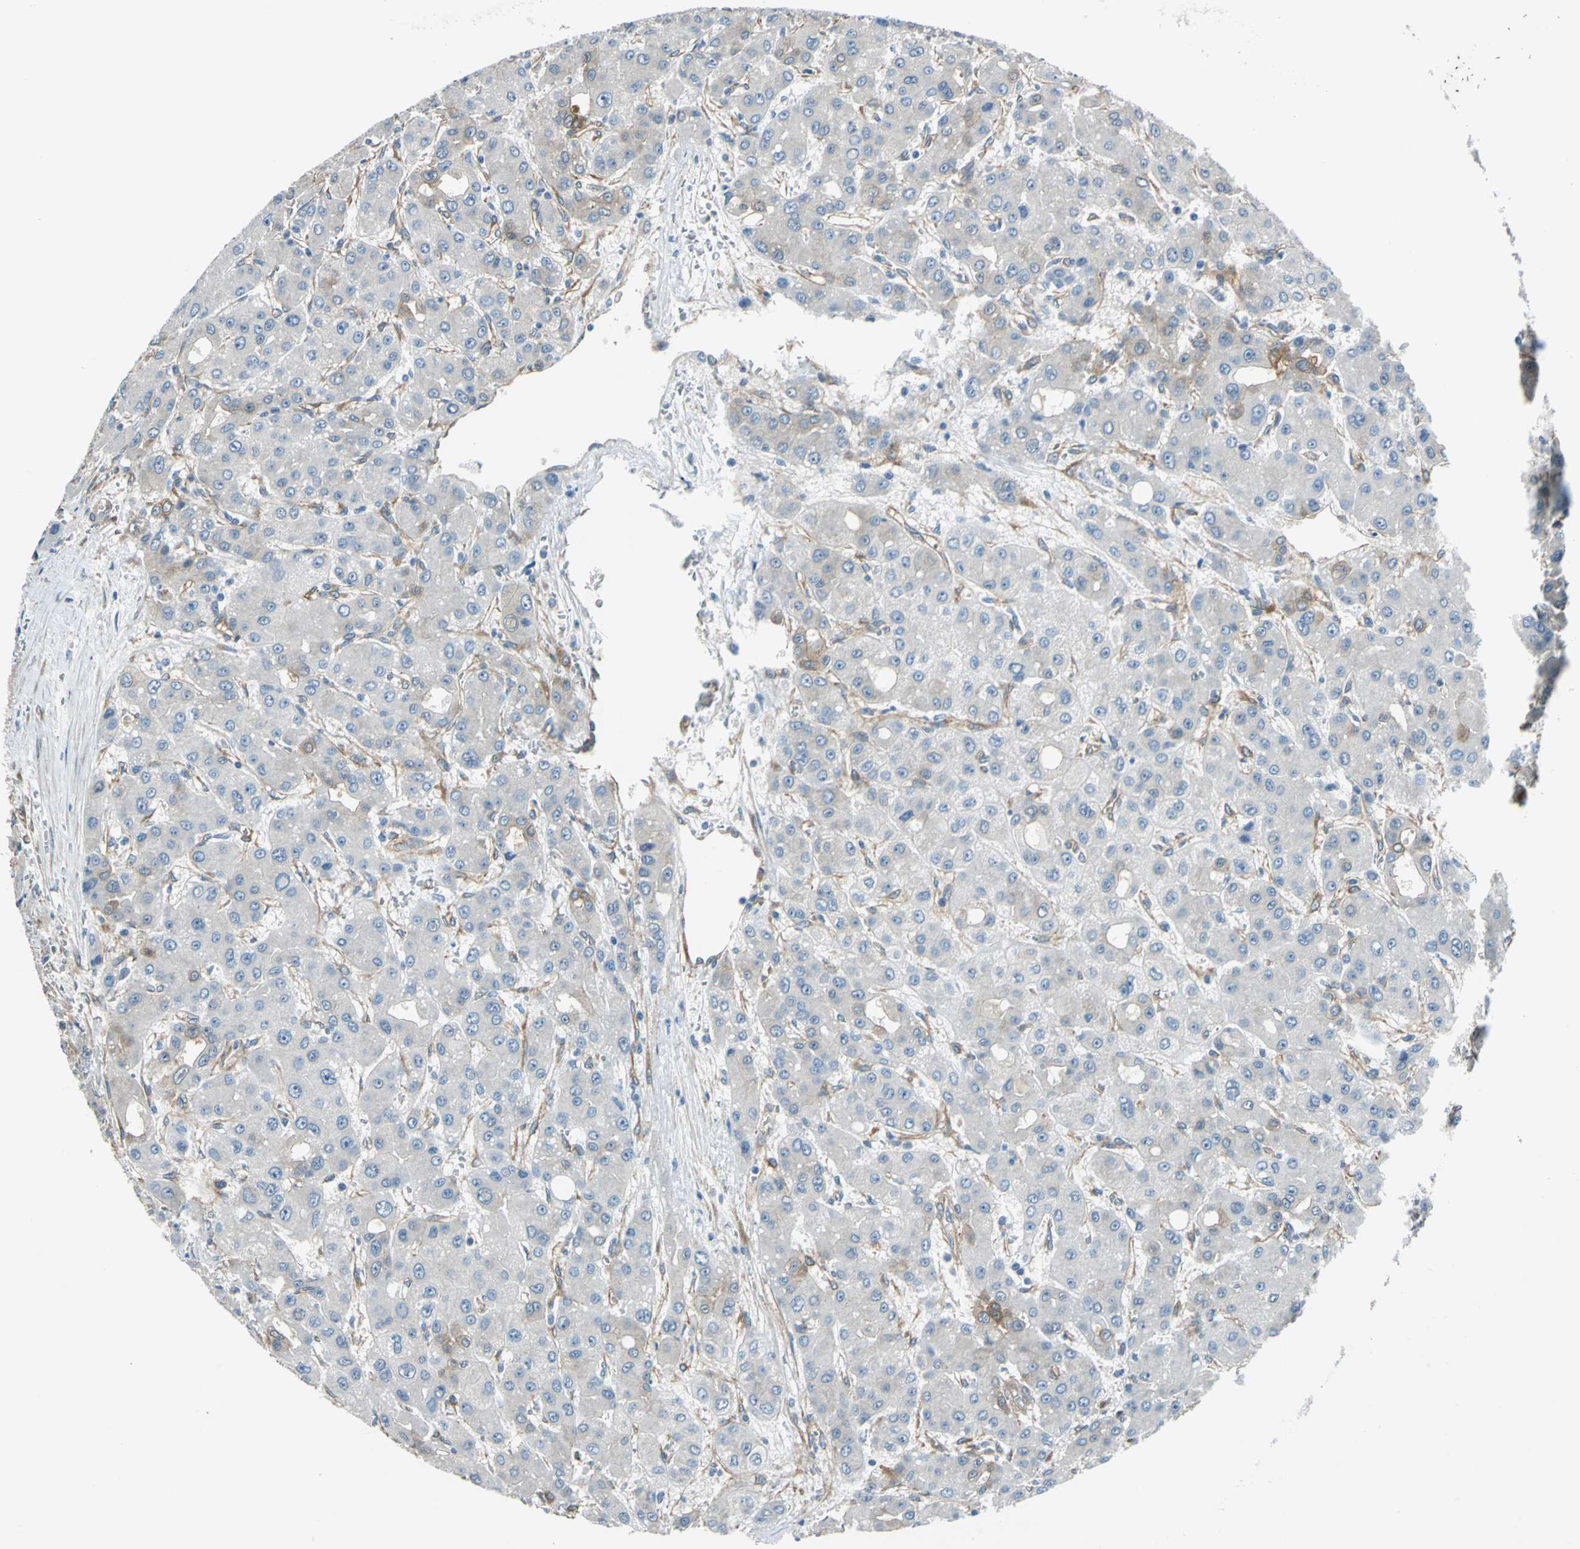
{"staining": {"intensity": "weak", "quantity": "<25%", "location": "cytoplasmic/membranous"}, "tissue": "liver cancer", "cell_type": "Tumor cells", "image_type": "cancer", "snomed": [{"axis": "morphology", "description": "Carcinoma, Hepatocellular, NOS"}, {"axis": "topography", "description": "Liver"}], "caption": "There is no significant expression in tumor cells of liver cancer.", "gene": "CDC42EP1", "patient": {"sex": "male", "age": 55}}